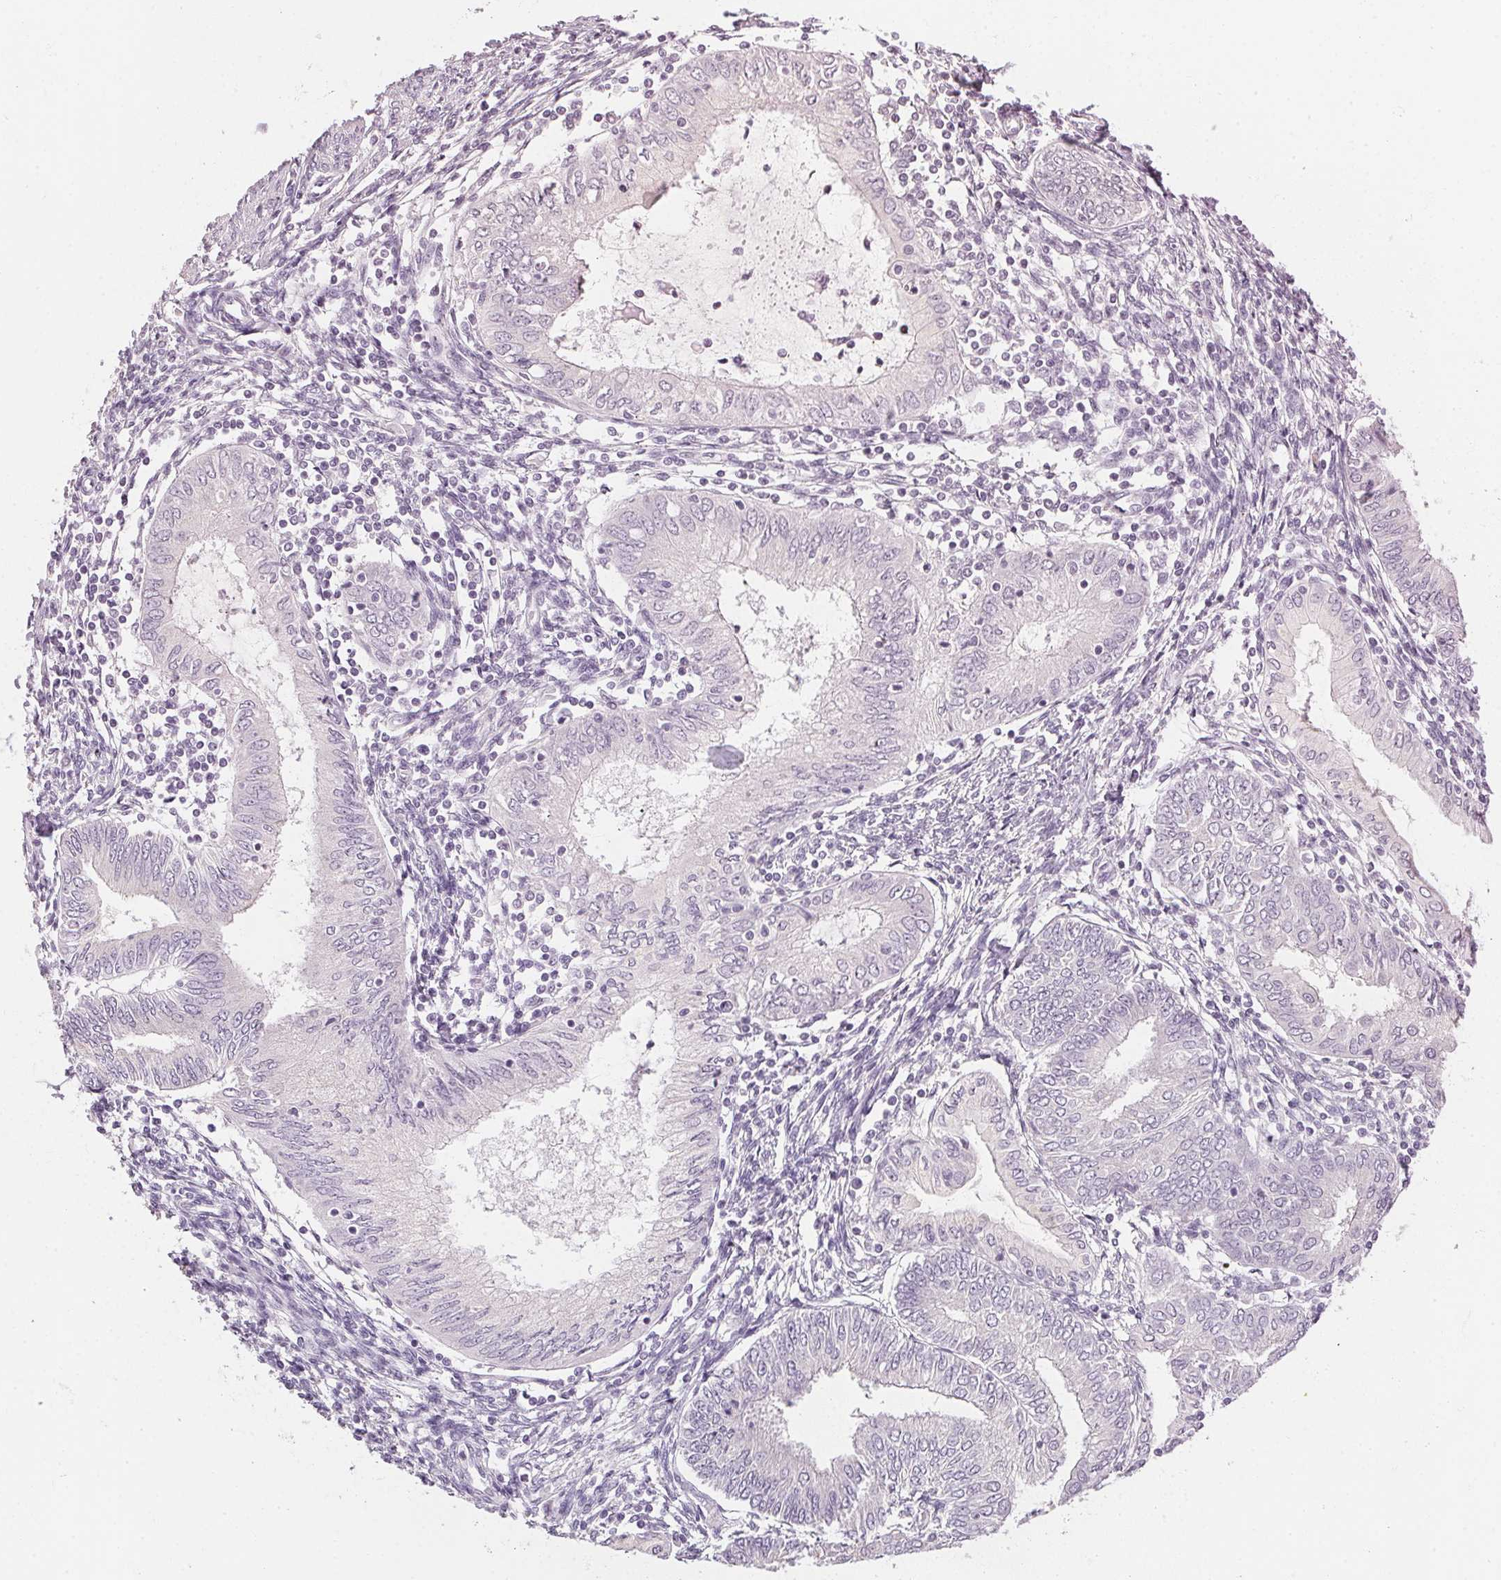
{"staining": {"intensity": "negative", "quantity": "none", "location": "none"}, "tissue": "endometrial cancer", "cell_type": "Tumor cells", "image_type": "cancer", "snomed": [{"axis": "morphology", "description": "Adenocarcinoma, NOS"}, {"axis": "topography", "description": "Endometrium"}], "caption": "The image reveals no significant expression in tumor cells of adenocarcinoma (endometrial). (Brightfield microscopy of DAB immunohistochemistry at high magnification).", "gene": "TMEM72", "patient": {"sex": "female", "age": 68}}